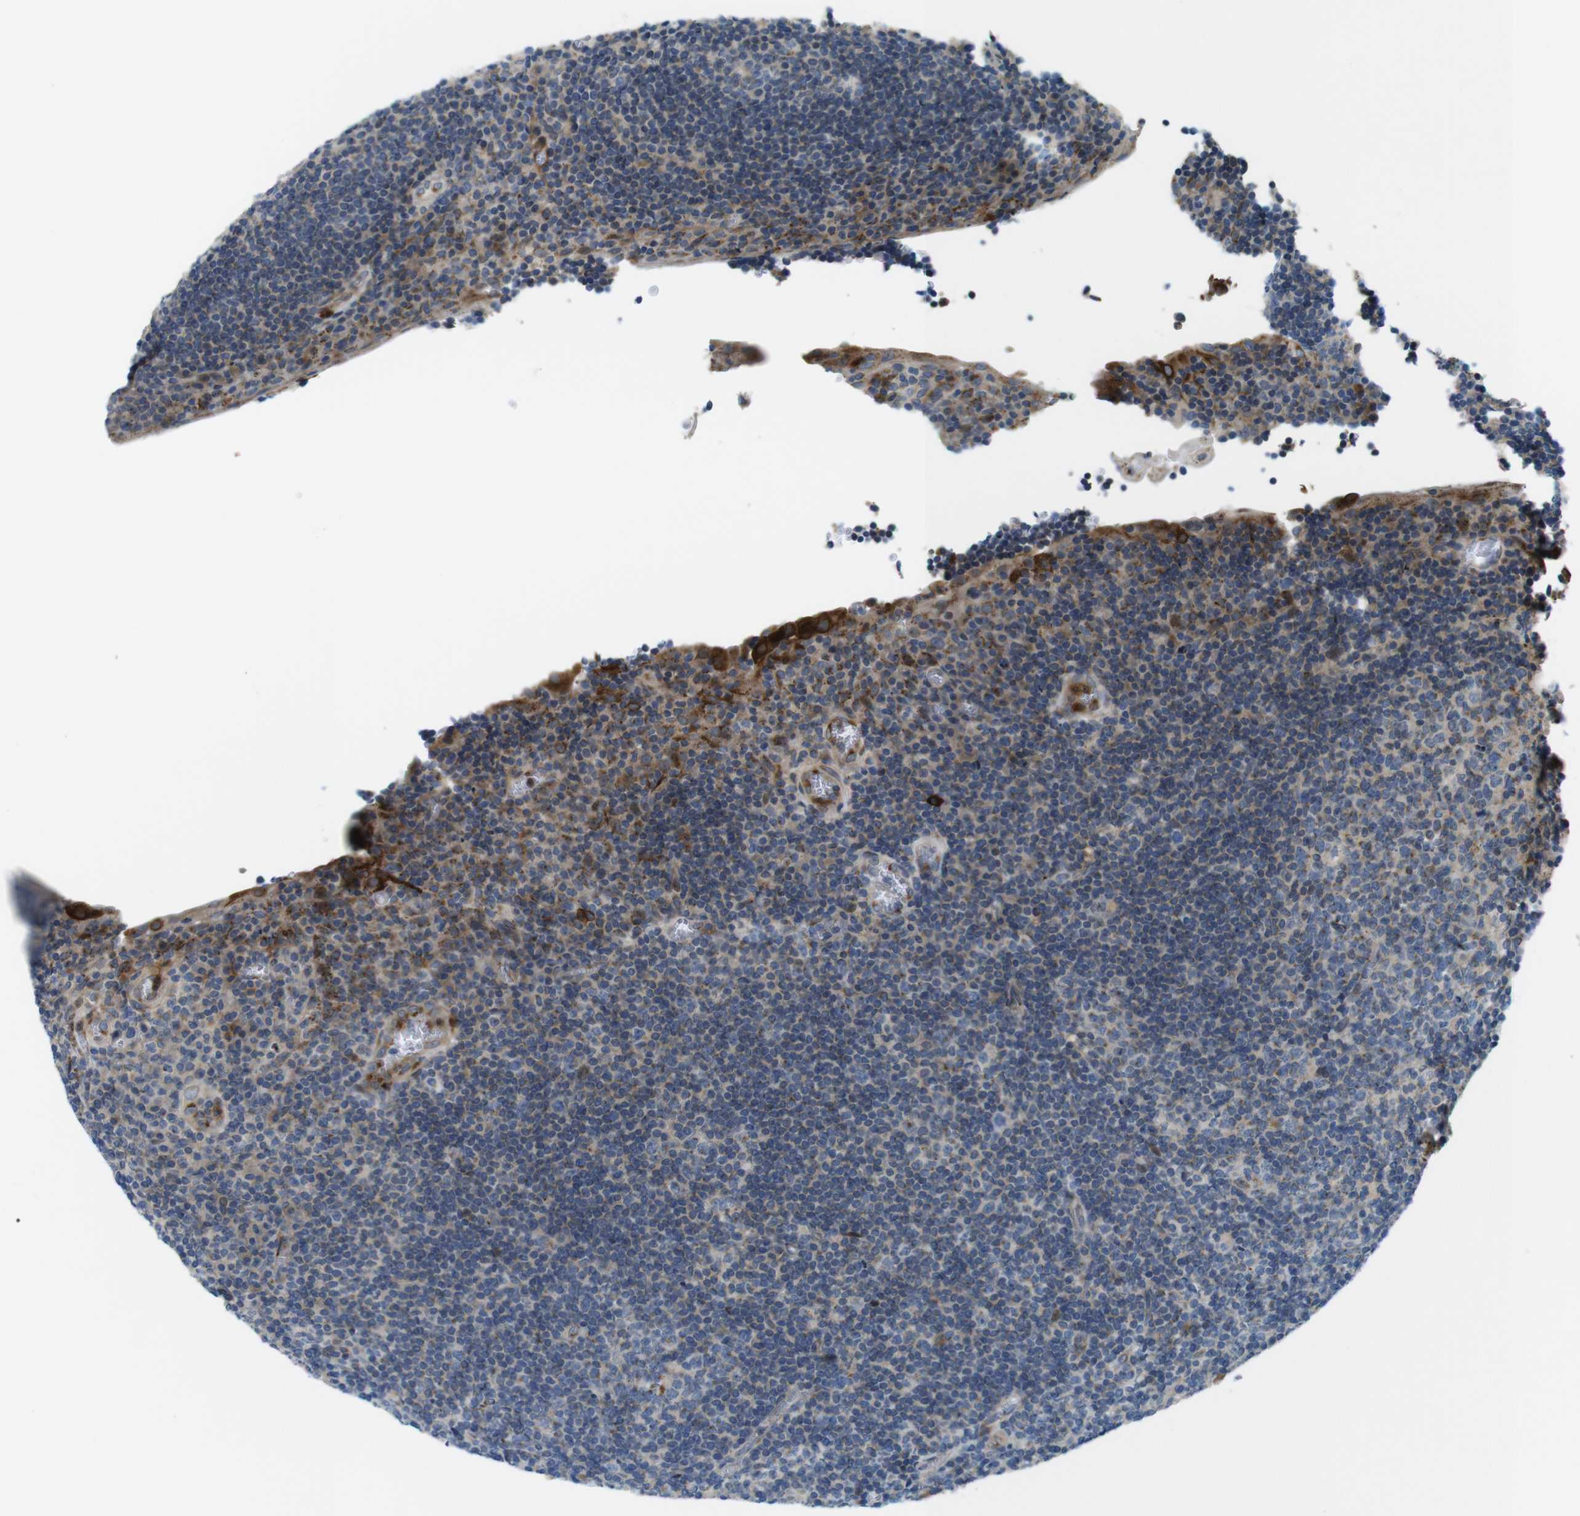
{"staining": {"intensity": "negative", "quantity": "none", "location": "none"}, "tissue": "tonsil", "cell_type": "Germinal center cells", "image_type": "normal", "snomed": [{"axis": "morphology", "description": "Normal tissue, NOS"}, {"axis": "topography", "description": "Tonsil"}], "caption": "This micrograph is of unremarkable tonsil stained with IHC to label a protein in brown with the nuclei are counter-stained blue. There is no positivity in germinal center cells.", "gene": "ZDHHC3", "patient": {"sex": "male", "age": 37}}